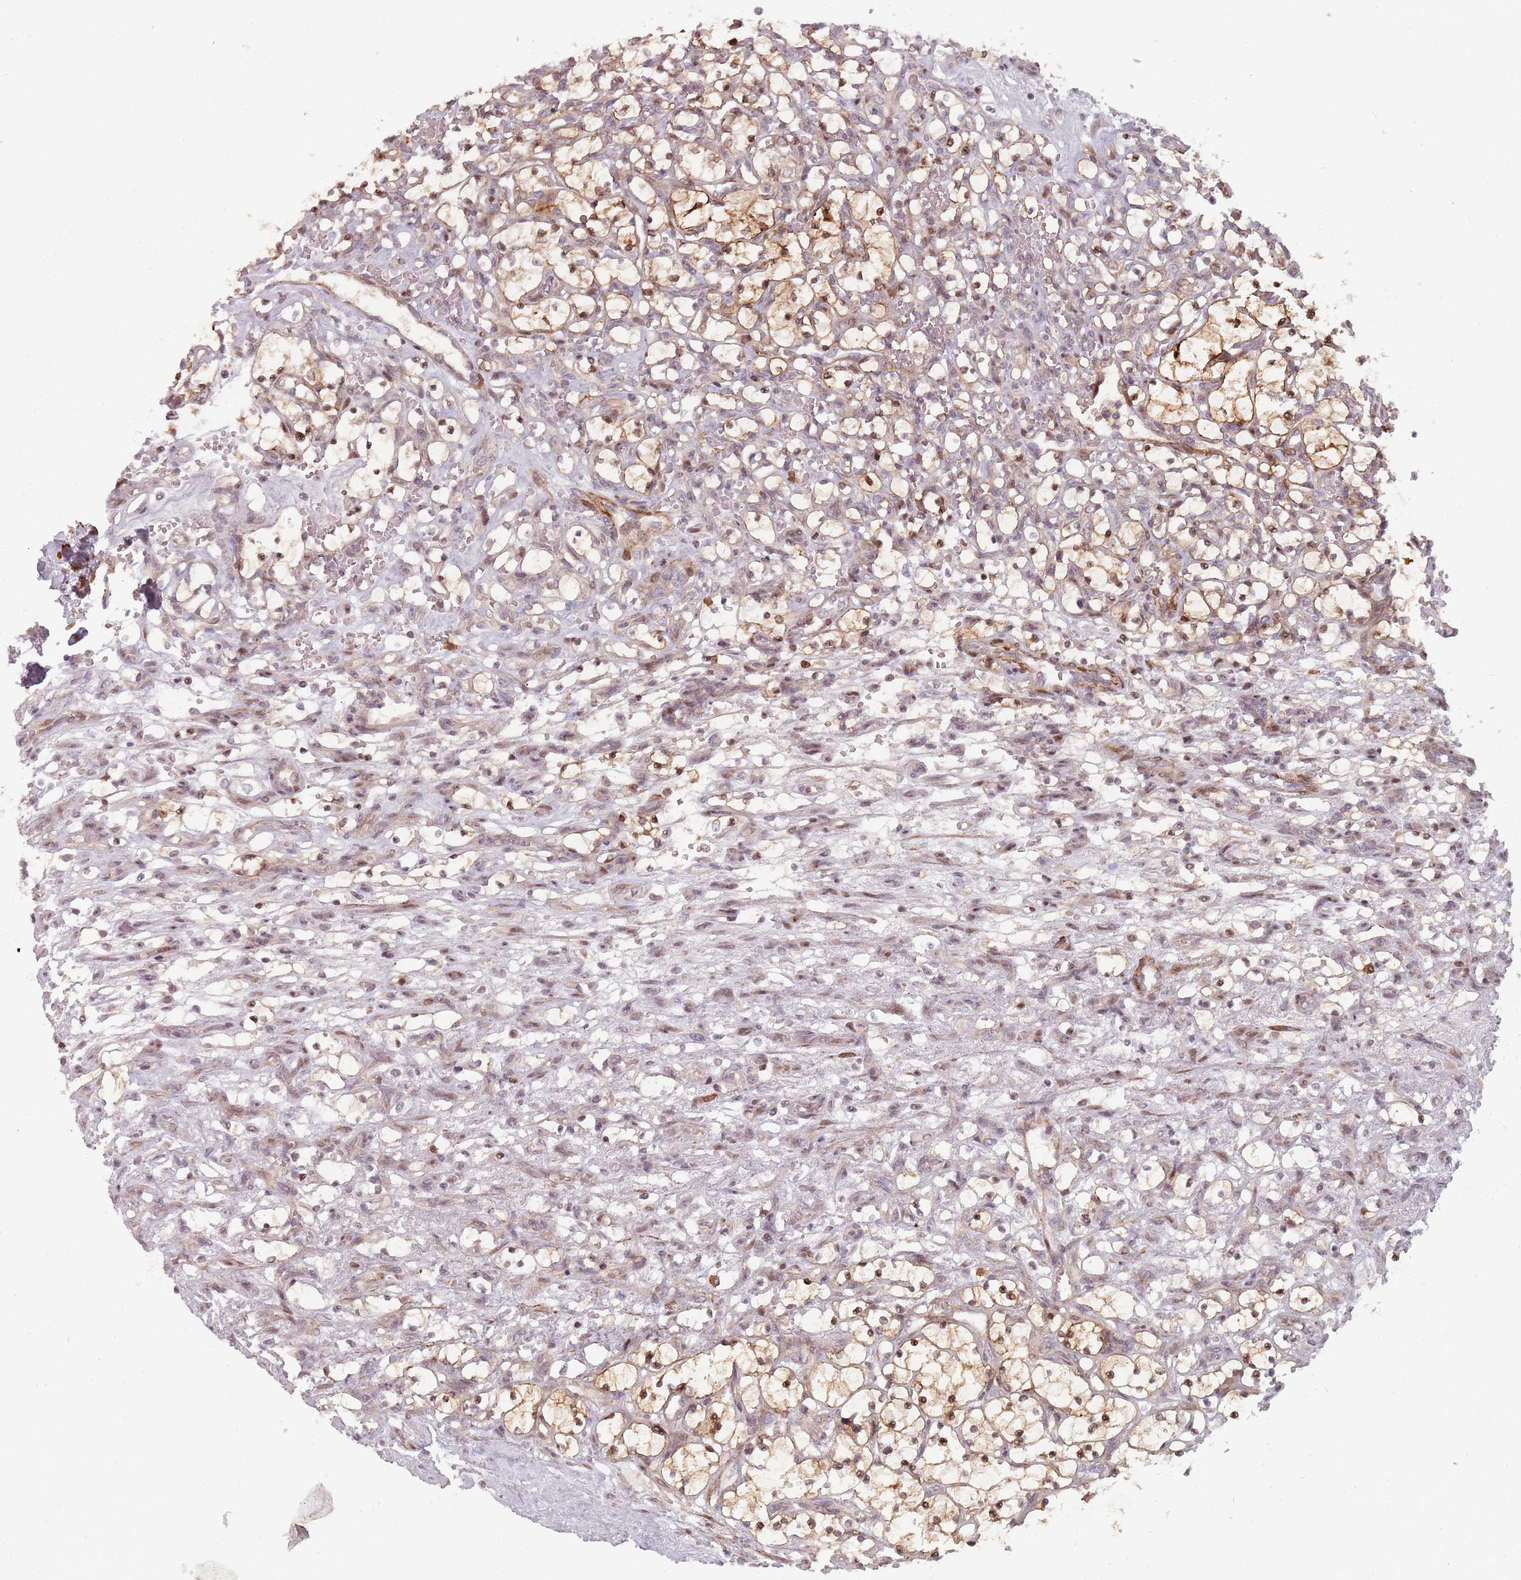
{"staining": {"intensity": "moderate", "quantity": "25%-75%", "location": "cytoplasmic/membranous,nuclear"}, "tissue": "renal cancer", "cell_type": "Tumor cells", "image_type": "cancer", "snomed": [{"axis": "morphology", "description": "Adenocarcinoma, NOS"}, {"axis": "topography", "description": "Kidney"}], "caption": "Immunohistochemical staining of adenocarcinoma (renal) exhibits medium levels of moderate cytoplasmic/membranous and nuclear positivity in approximately 25%-75% of tumor cells.", "gene": "RPS6KA2", "patient": {"sex": "female", "age": 69}}